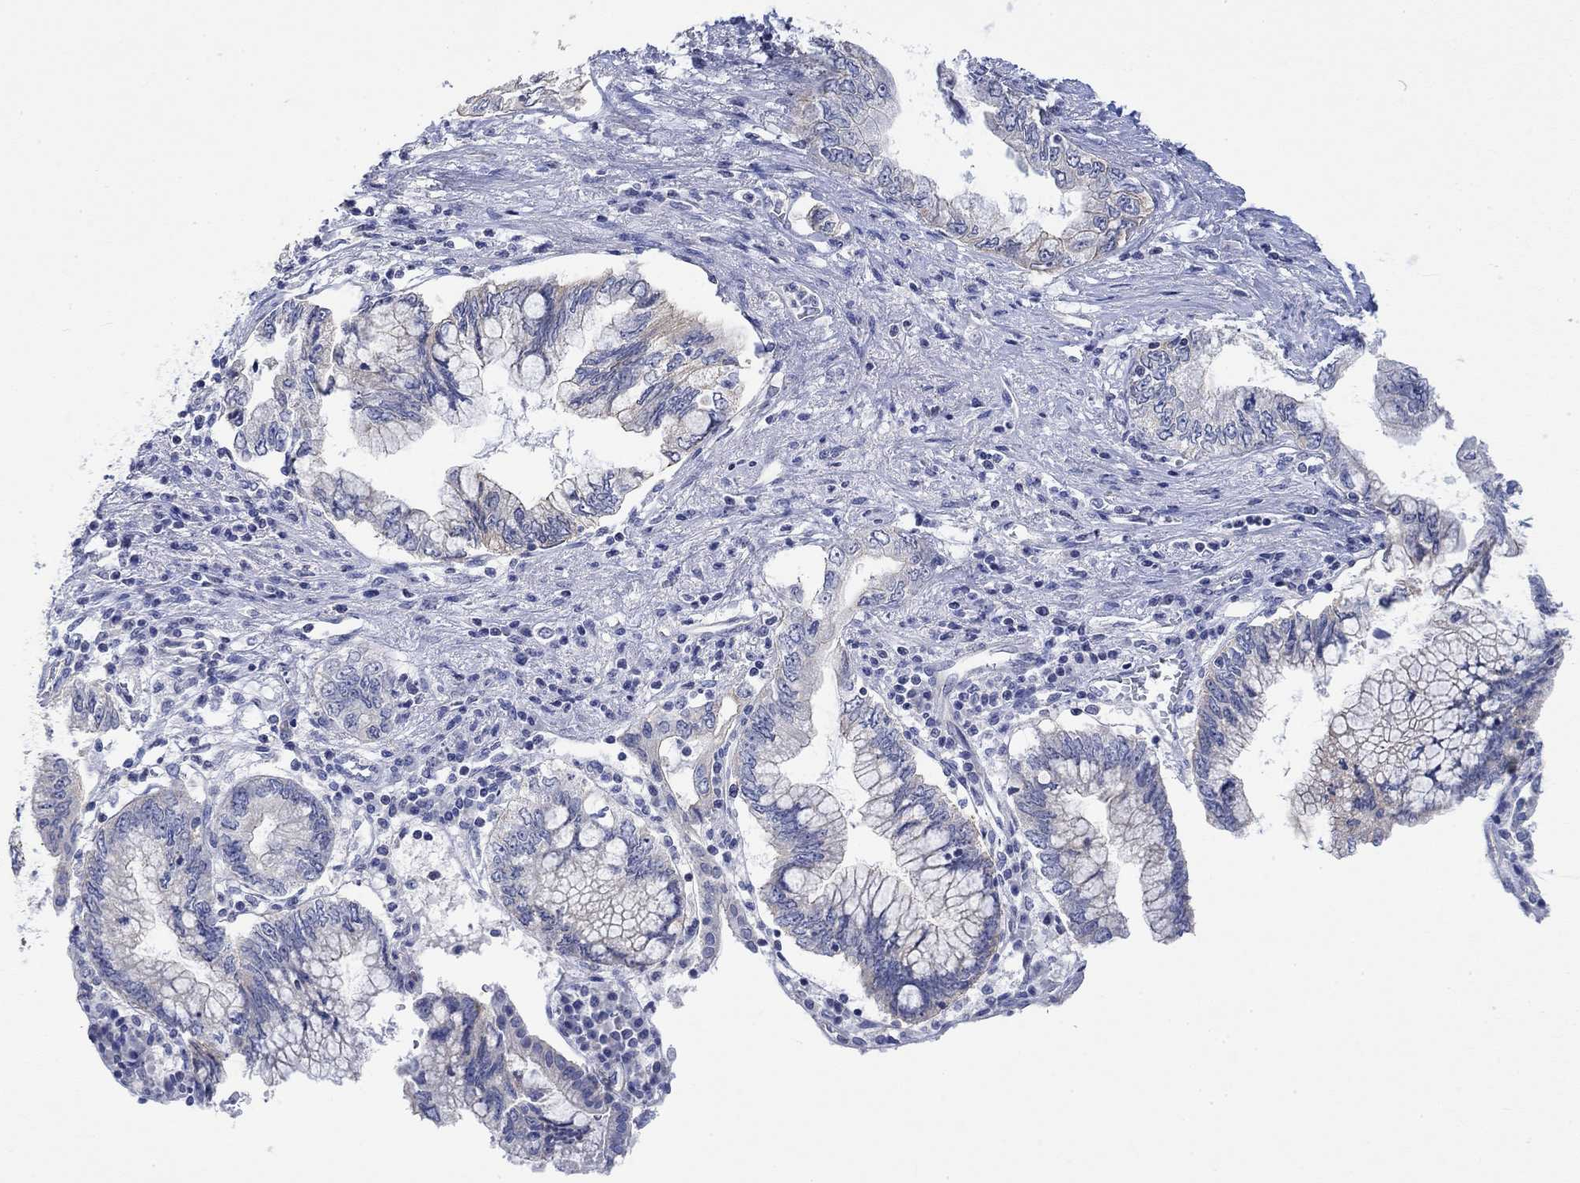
{"staining": {"intensity": "weak", "quantity": "<25%", "location": "cytoplasmic/membranous"}, "tissue": "pancreatic cancer", "cell_type": "Tumor cells", "image_type": "cancer", "snomed": [{"axis": "morphology", "description": "Adenocarcinoma, NOS"}, {"axis": "topography", "description": "Pancreas"}], "caption": "Immunohistochemistry histopathology image of pancreatic cancer stained for a protein (brown), which shows no expression in tumor cells. The staining is performed using DAB brown chromogen with nuclei counter-stained in using hematoxylin.", "gene": "AGRP", "patient": {"sex": "female", "age": 73}}